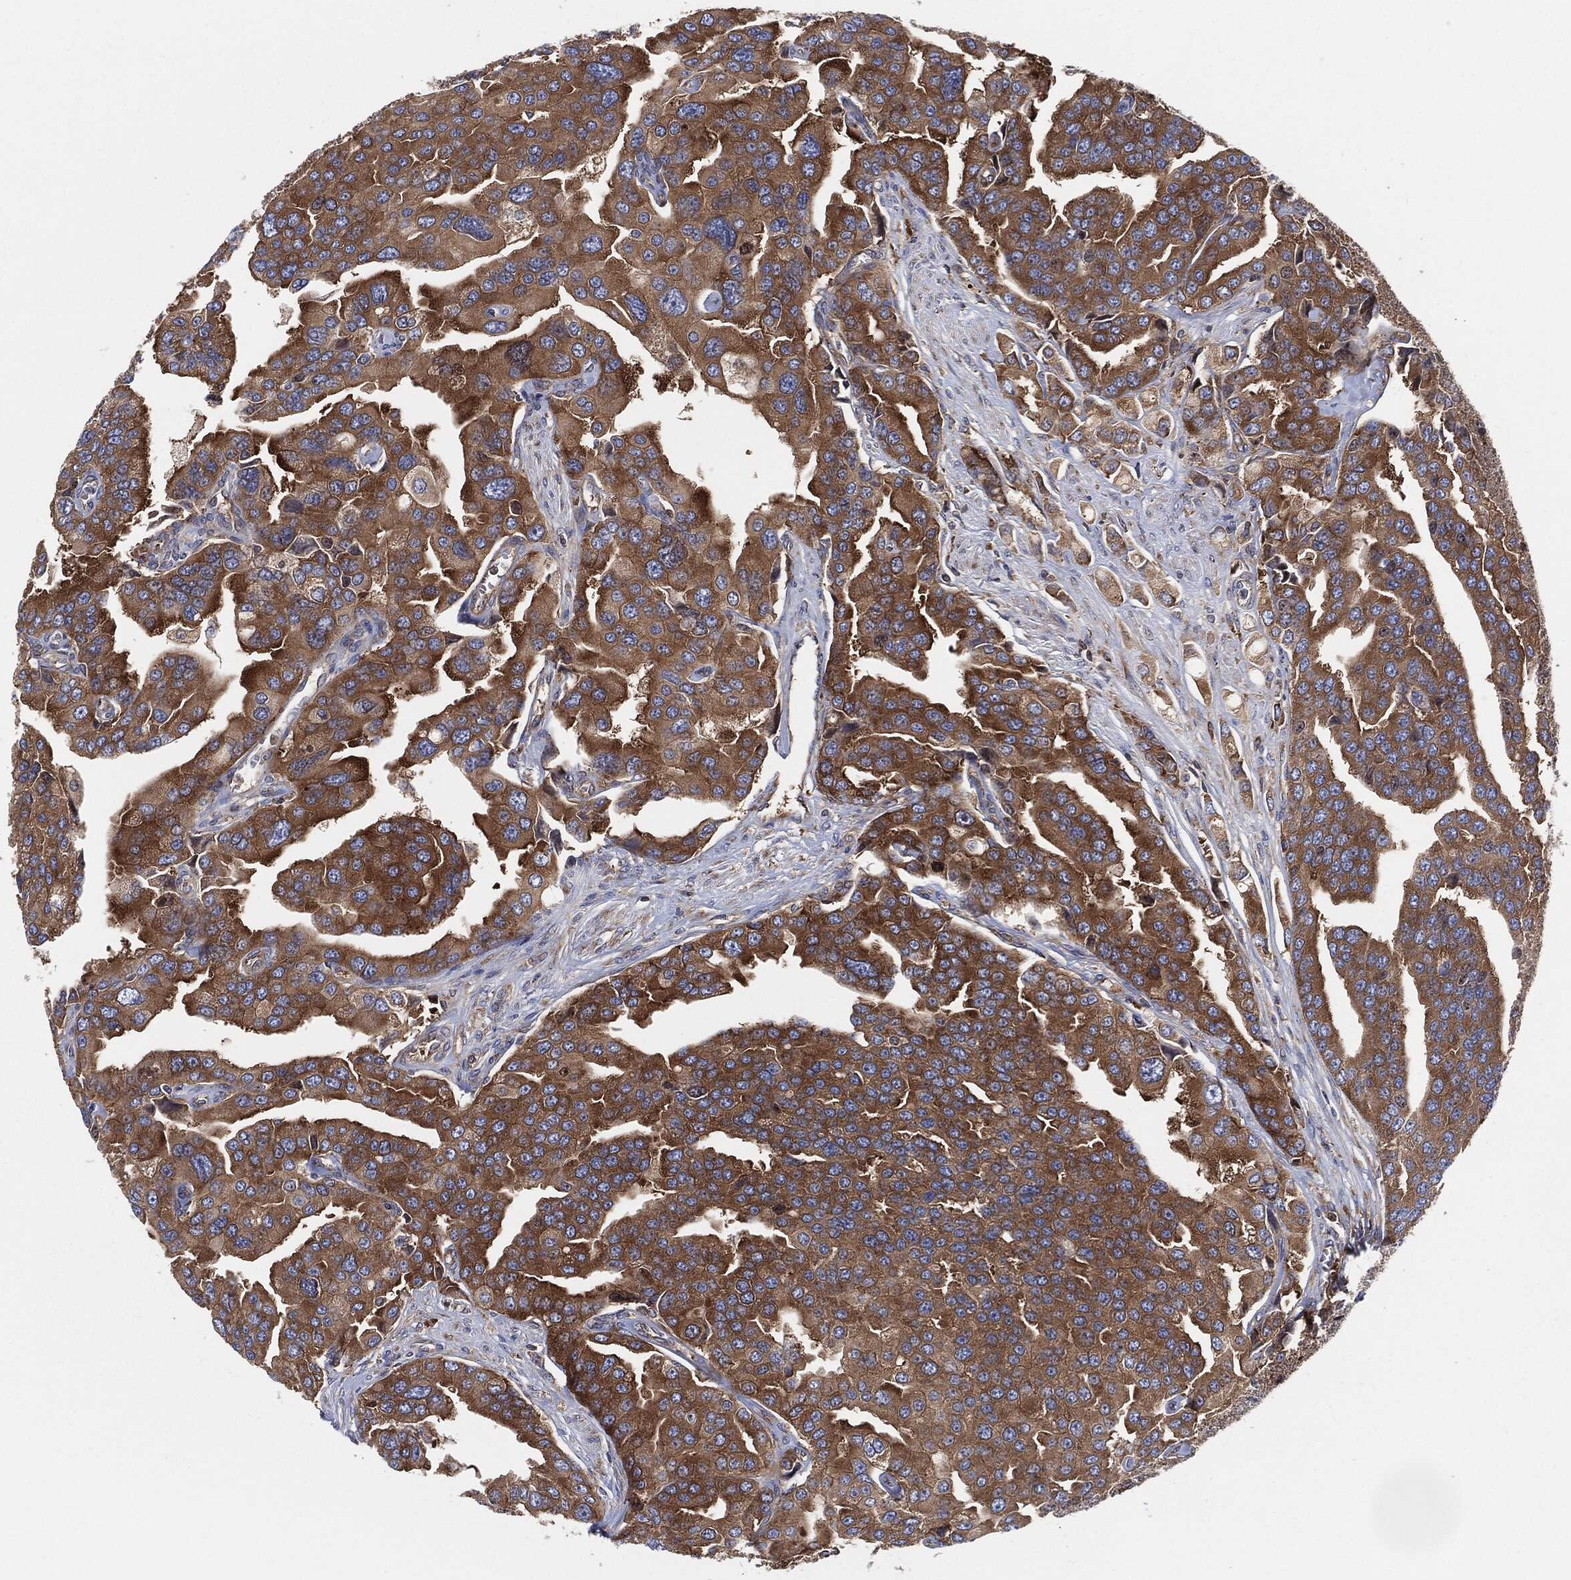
{"staining": {"intensity": "moderate", "quantity": ">75%", "location": "cytoplasmic/membranous"}, "tissue": "prostate cancer", "cell_type": "Tumor cells", "image_type": "cancer", "snomed": [{"axis": "morphology", "description": "Adenocarcinoma, NOS"}, {"axis": "topography", "description": "Prostate and seminal vesicle, NOS"}, {"axis": "topography", "description": "Prostate"}], "caption": "High-magnification brightfield microscopy of prostate cancer stained with DAB (3,3'-diaminobenzidine) (brown) and counterstained with hematoxylin (blue). tumor cells exhibit moderate cytoplasmic/membranous positivity is appreciated in about>75% of cells.", "gene": "EIF2S2", "patient": {"sex": "male", "age": 69}}